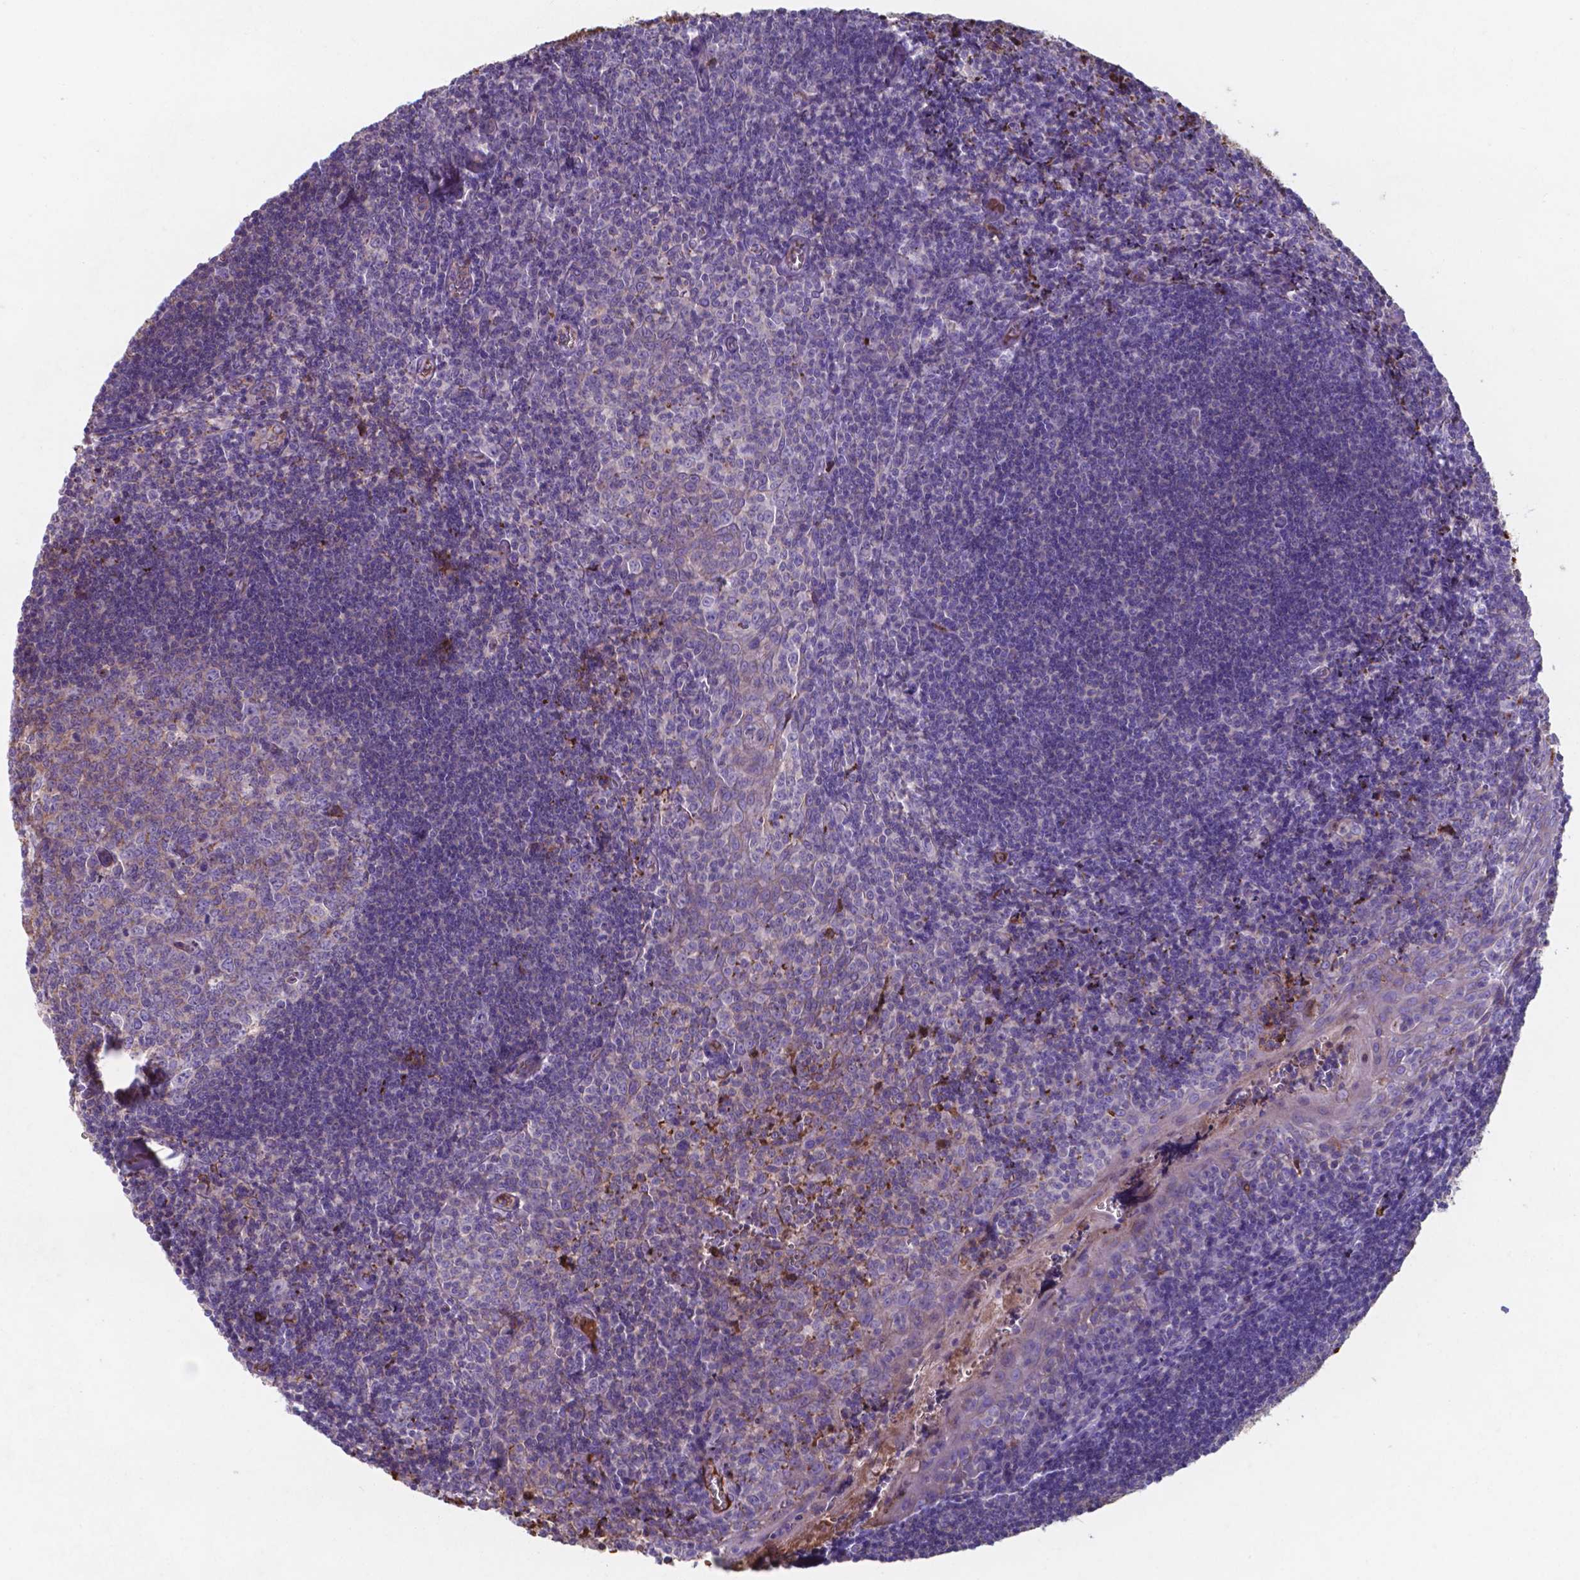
{"staining": {"intensity": "weak", "quantity": ">75%", "location": "cytoplasmic/membranous"}, "tissue": "tonsil", "cell_type": "Germinal center cells", "image_type": "normal", "snomed": [{"axis": "morphology", "description": "Normal tissue, NOS"}, {"axis": "morphology", "description": "Inflammation, NOS"}, {"axis": "topography", "description": "Tonsil"}], "caption": "High-magnification brightfield microscopy of unremarkable tonsil stained with DAB (brown) and counterstained with hematoxylin (blue). germinal center cells exhibit weak cytoplasmic/membranous positivity is present in about>75% of cells. (Stains: DAB (3,3'-diaminobenzidine) in brown, nuclei in blue, Microscopy: brightfield microscopy at high magnification).", "gene": "SERPINA1", "patient": {"sex": "female", "age": 31}}